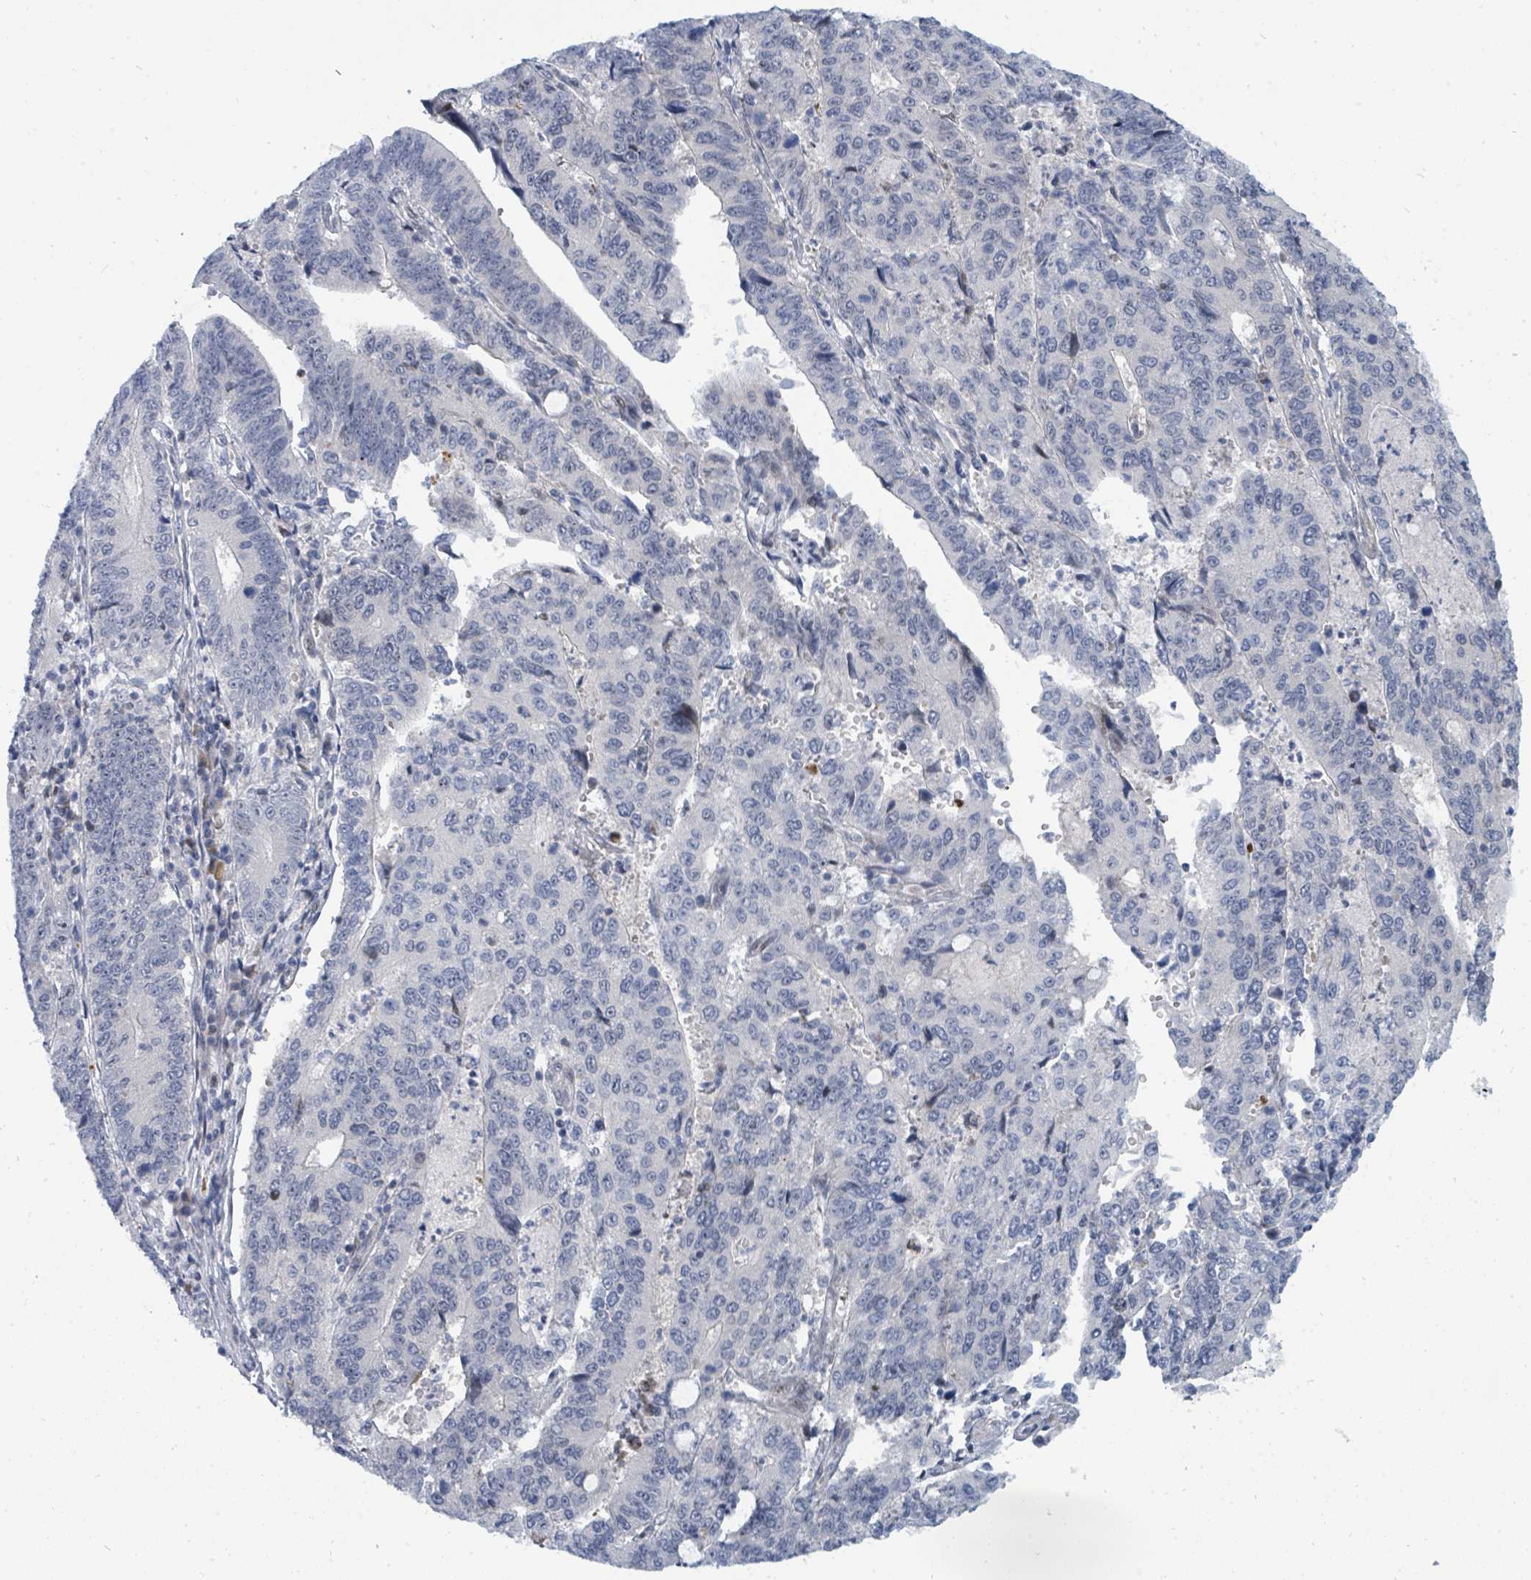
{"staining": {"intensity": "negative", "quantity": "none", "location": "none"}, "tissue": "stomach cancer", "cell_type": "Tumor cells", "image_type": "cancer", "snomed": [{"axis": "morphology", "description": "Adenocarcinoma, NOS"}, {"axis": "topography", "description": "Stomach"}], "caption": "A high-resolution micrograph shows immunohistochemistry staining of adenocarcinoma (stomach), which demonstrates no significant expression in tumor cells.", "gene": "SUMO4", "patient": {"sex": "male", "age": 59}}